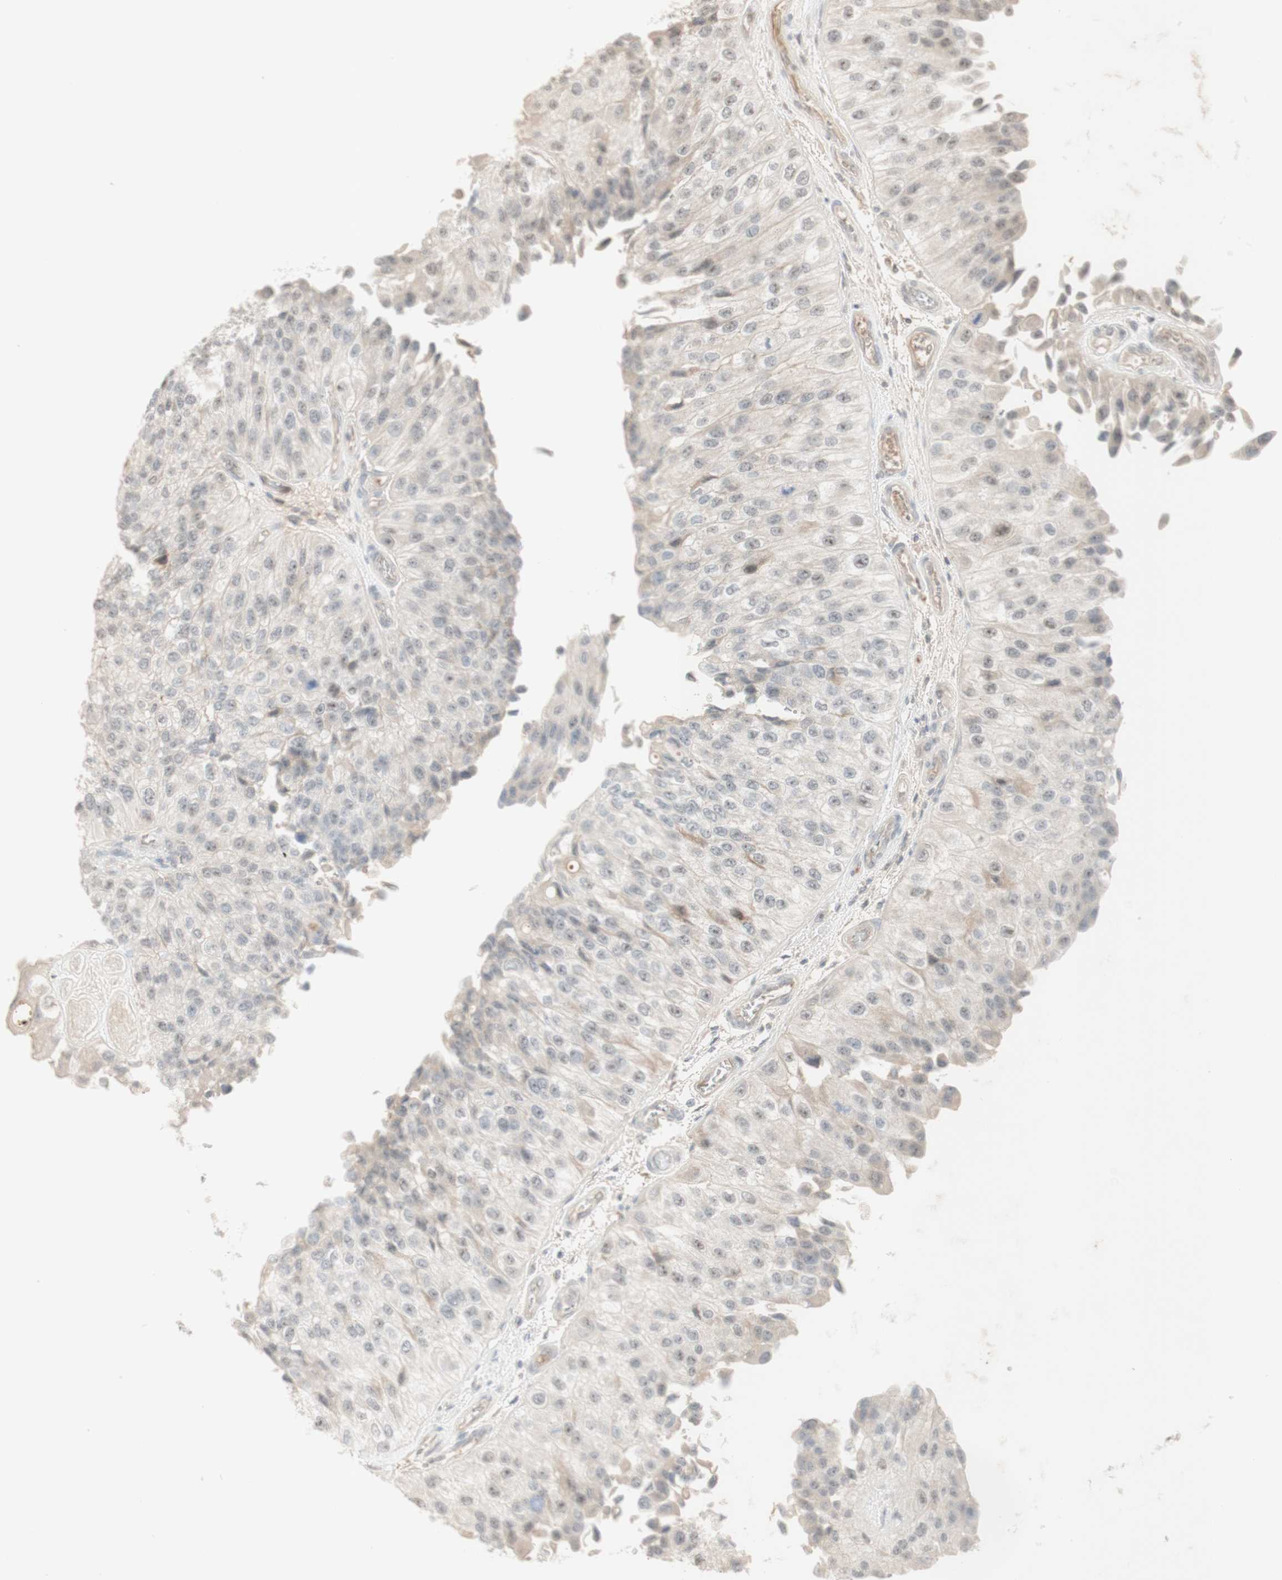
{"staining": {"intensity": "weak", "quantity": ">75%", "location": "cytoplasmic/membranous,nuclear"}, "tissue": "urothelial cancer", "cell_type": "Tumor cells", "image_type": "cancer", "snomed": [{"axis": "morphology", "description": "Urothelial carcinoma, High grade"}, {"axis": "topography", "description": "Kidney"}, {"axis": "topography", "description": "Urinary bladder"}], "caption": "Urothelial cancer was stained to show a protein in brown. There is low levels of weak cytoplasmic/membranous and nuclear expression in about >75% of tumor cells.", "gene": "PLCD4", "patient": {"sex": "male", "age": 77}}